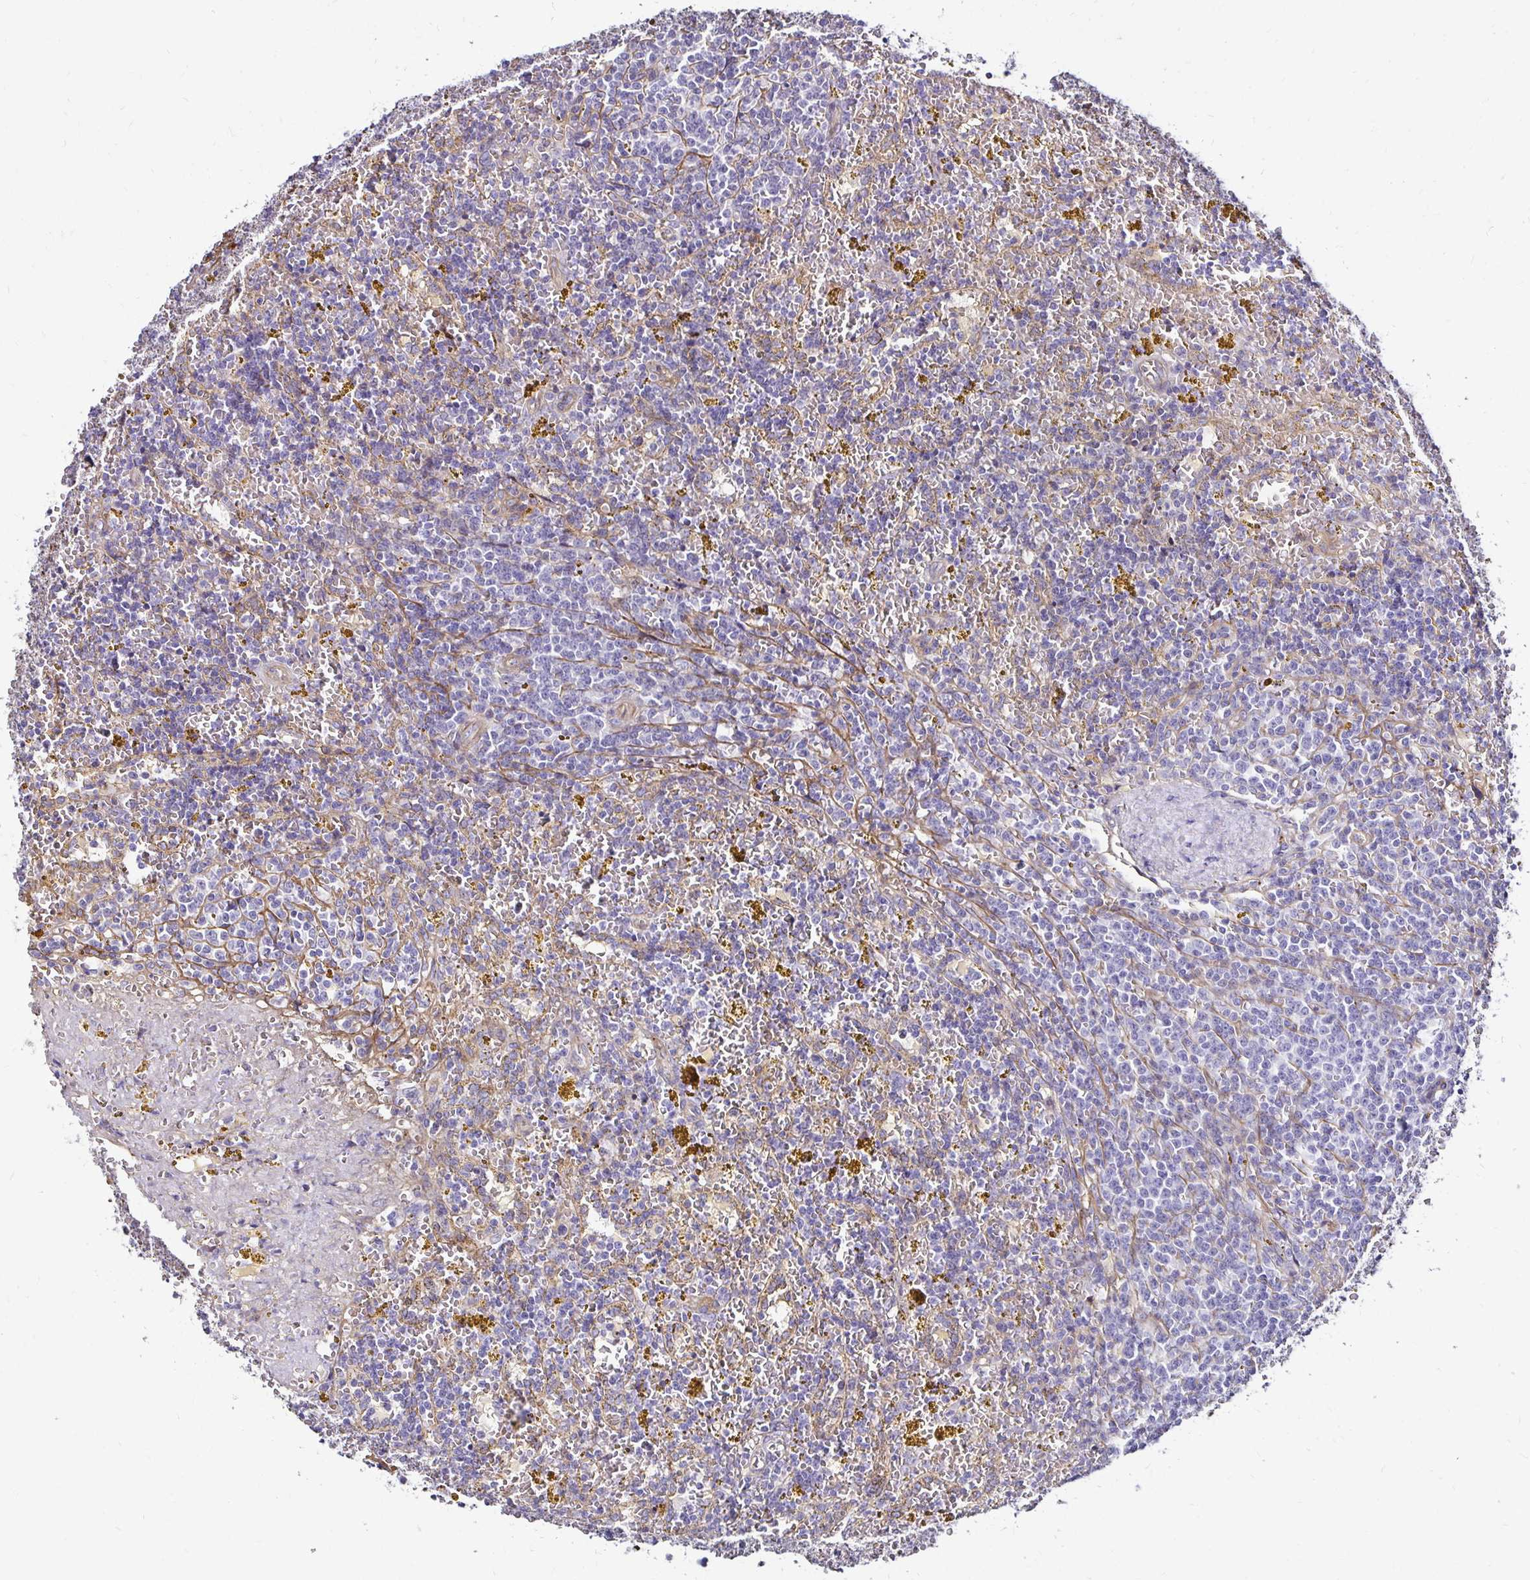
{"staining": {"intensity": "negative", "quantity": "none", "location": "none"}, "tissue": "lymphoma", "cell_type": "Tumor cells", "image_type": "cancer", "snomed": [{"axis": "morphology", "description": "Malignant lymphoma, non-Hodgkin's type, Low grade"}, {"axis": "topography", "description": "Spleen"}, {"axis": "topography", "description": "Lymph node"}], "caption": "High power microscopy histopathology image of an immunohistochemistry (IHC) photomicrograph of low-grade malignant lymphoma, non-Hodgkin's type, revealing no significant staining in tumor cells.", "gene": "ITGB1", "patient": {"sex": "female", "age": 66}}